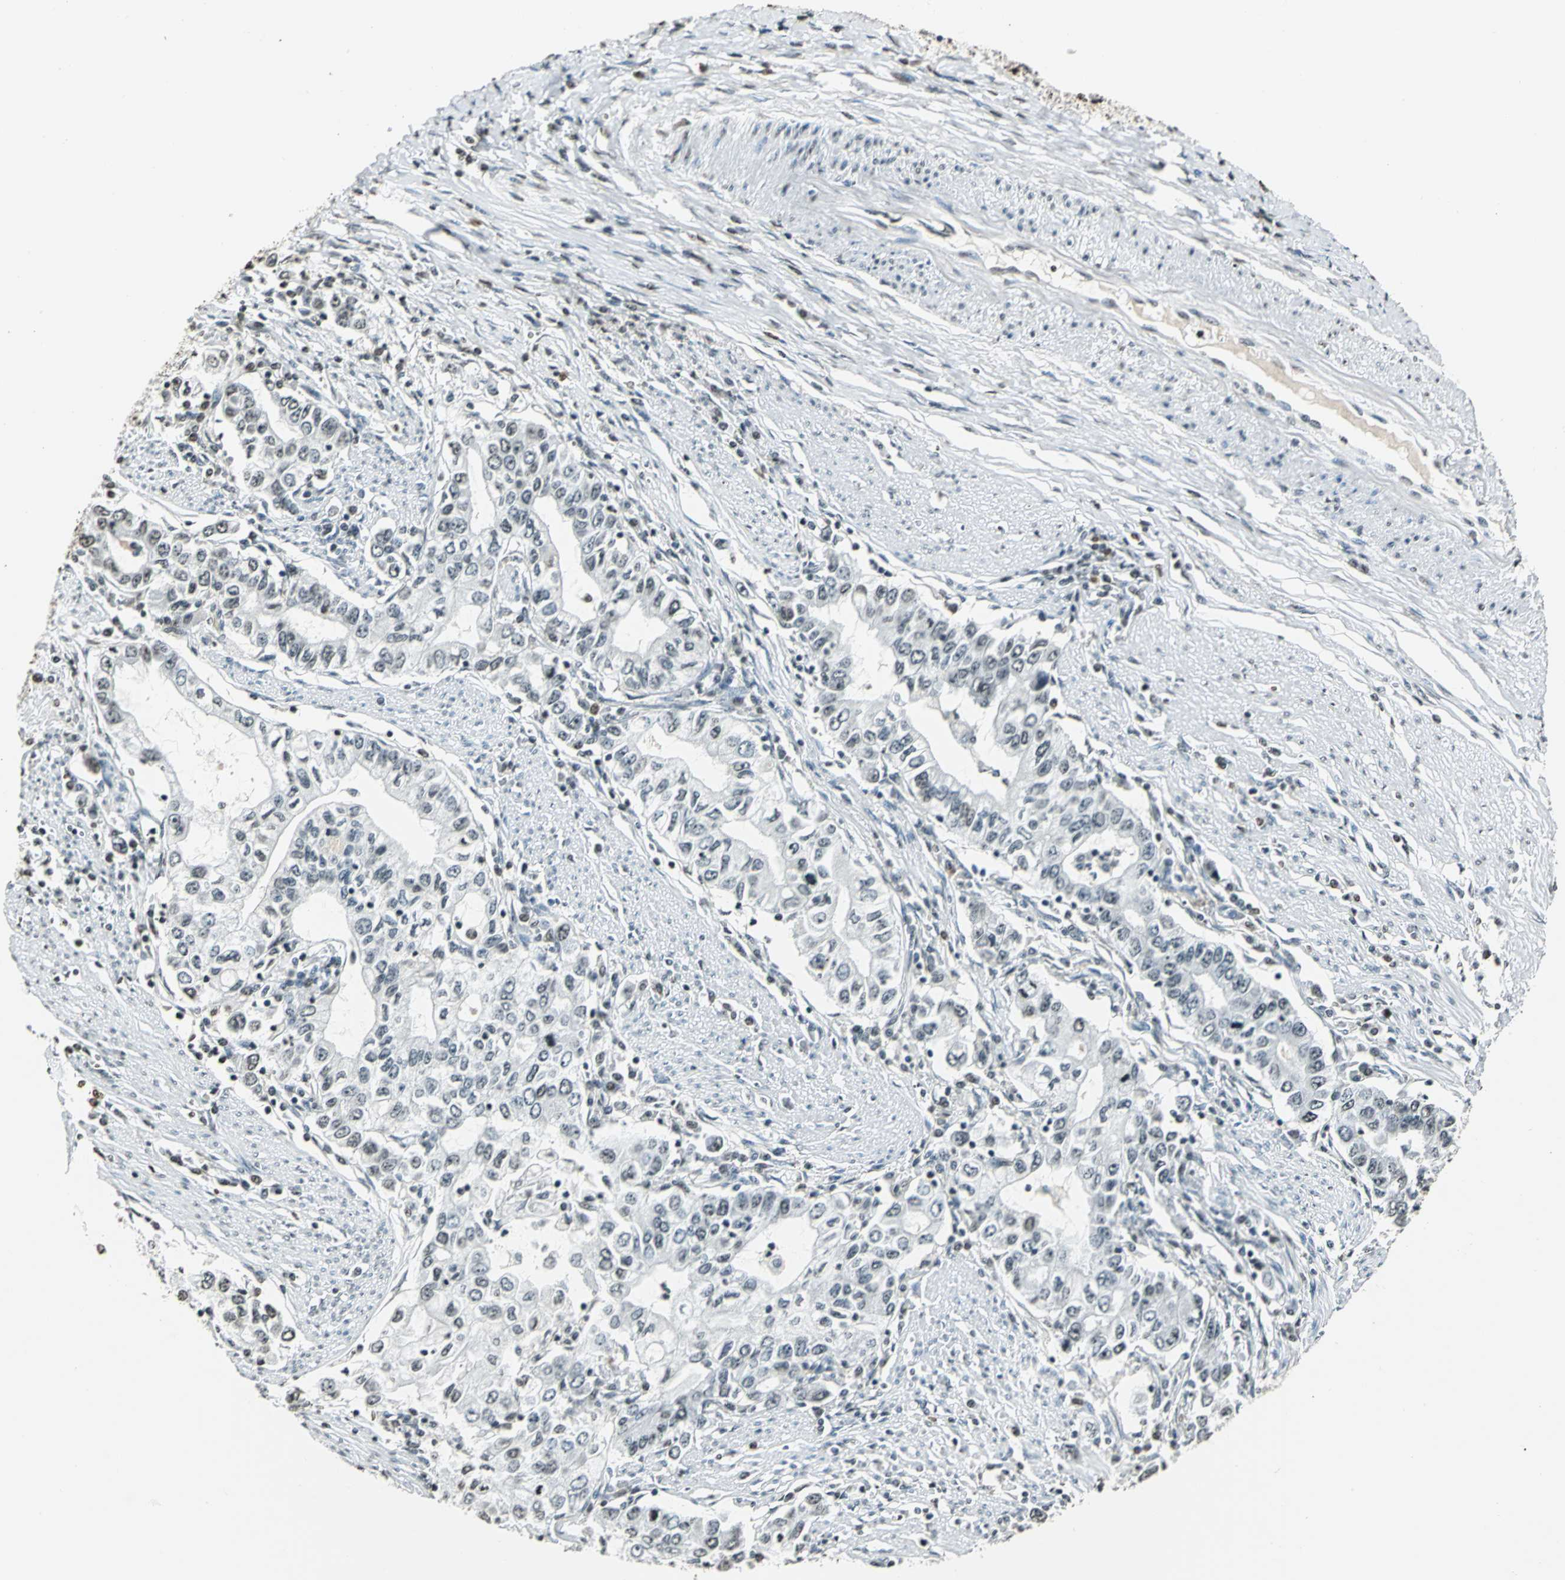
{"staining": {"intensity": "weak", "quantity": "<25%", "location": "nuclear"}, "tissue": "stomach cancer", "cell_type": "Tumor cells", "image_type": "cancer", "snomed": [{"axis": "morphology", "description": "Adenocarcinoma, NOS"}, {"axis": "topography", "description": "Stomach, lower"}], "caption": "A photomicrograph of human stomach cancer is negative for staining in tumor cells.", "gene": "MCM4", "patient": {"sex": "female", "age": 72}}